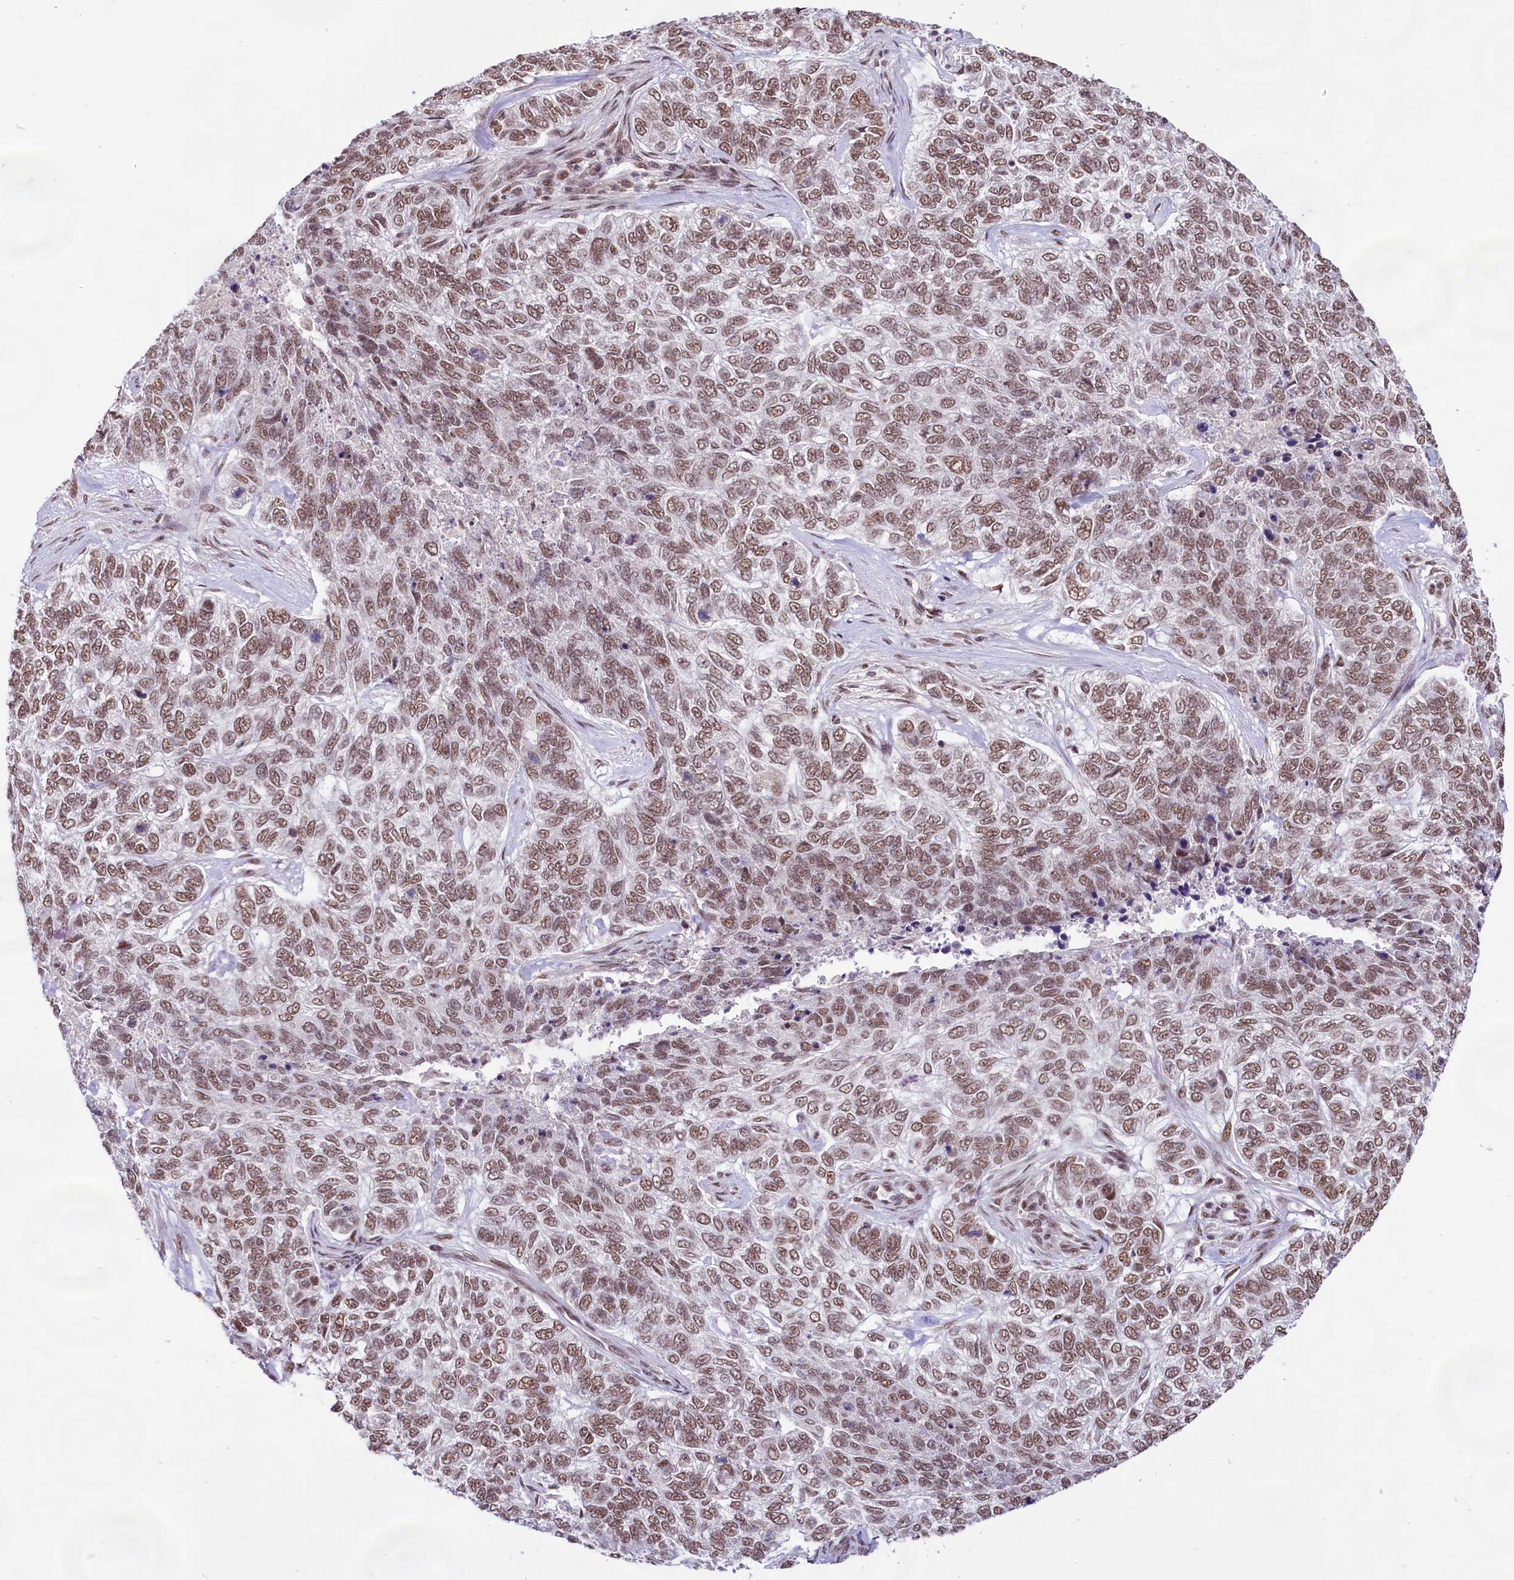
{"staining": {"intensity": "moderate", "quantity": ">75%", "location": "nuclear"}, "tissue": "skin cancer", "cell_type": "Tumor cells", "image_type": "cancer", "snomed": [{"axis": "morphology", "description": "Basal cell carcinoma"}, {"axis": "topography", "description": "Skin"}], "caption": "Protein staining of skin basal cell carcinoma tissue shows moderate nuclear positivity in approximately >75% of tumor cells.", "gene": "HIRA", "patient": {"sex": "female", "age": 65}}